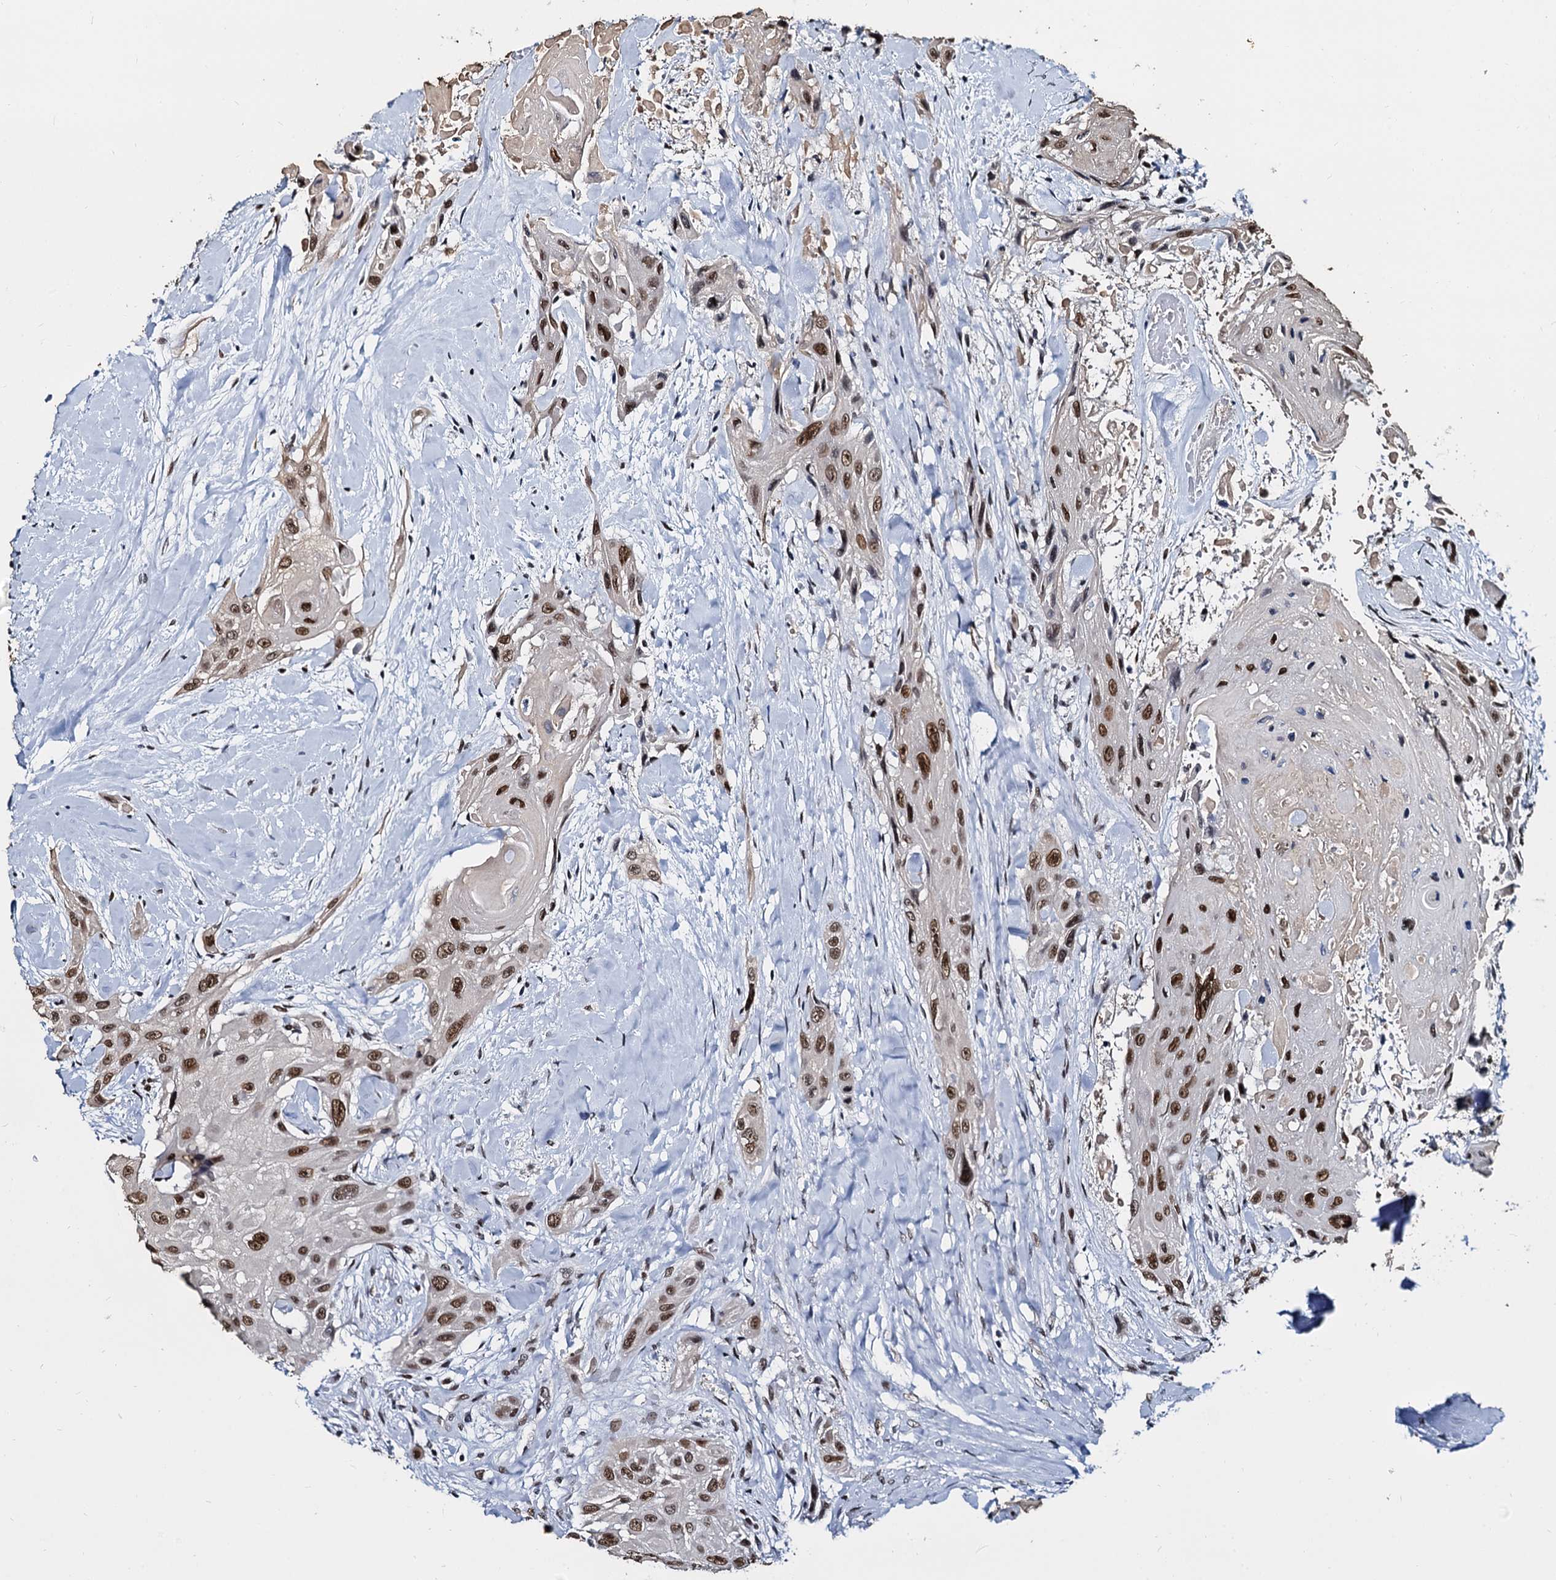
{"staining": {"intensity": "moderate", "quantity": ">75%", "location": "nuclear"}, "tissue": "head and neck cancer", "cell_type": "Tumor cells", "image_type": "cancer", "snomed": [{"axis": "morphology", "description": "Squamous cell carcinoma, NOS"}, {"axis": "topography", "description": "Head-Neck"}], "caption": "Immunohistochemical staining of head and neck squamous cell carcinoma shows moderate nuclear protein expression in about >75% of tumor cells.", "gene": "CMAS", "patient": {"sex": "male", "age": 81}}